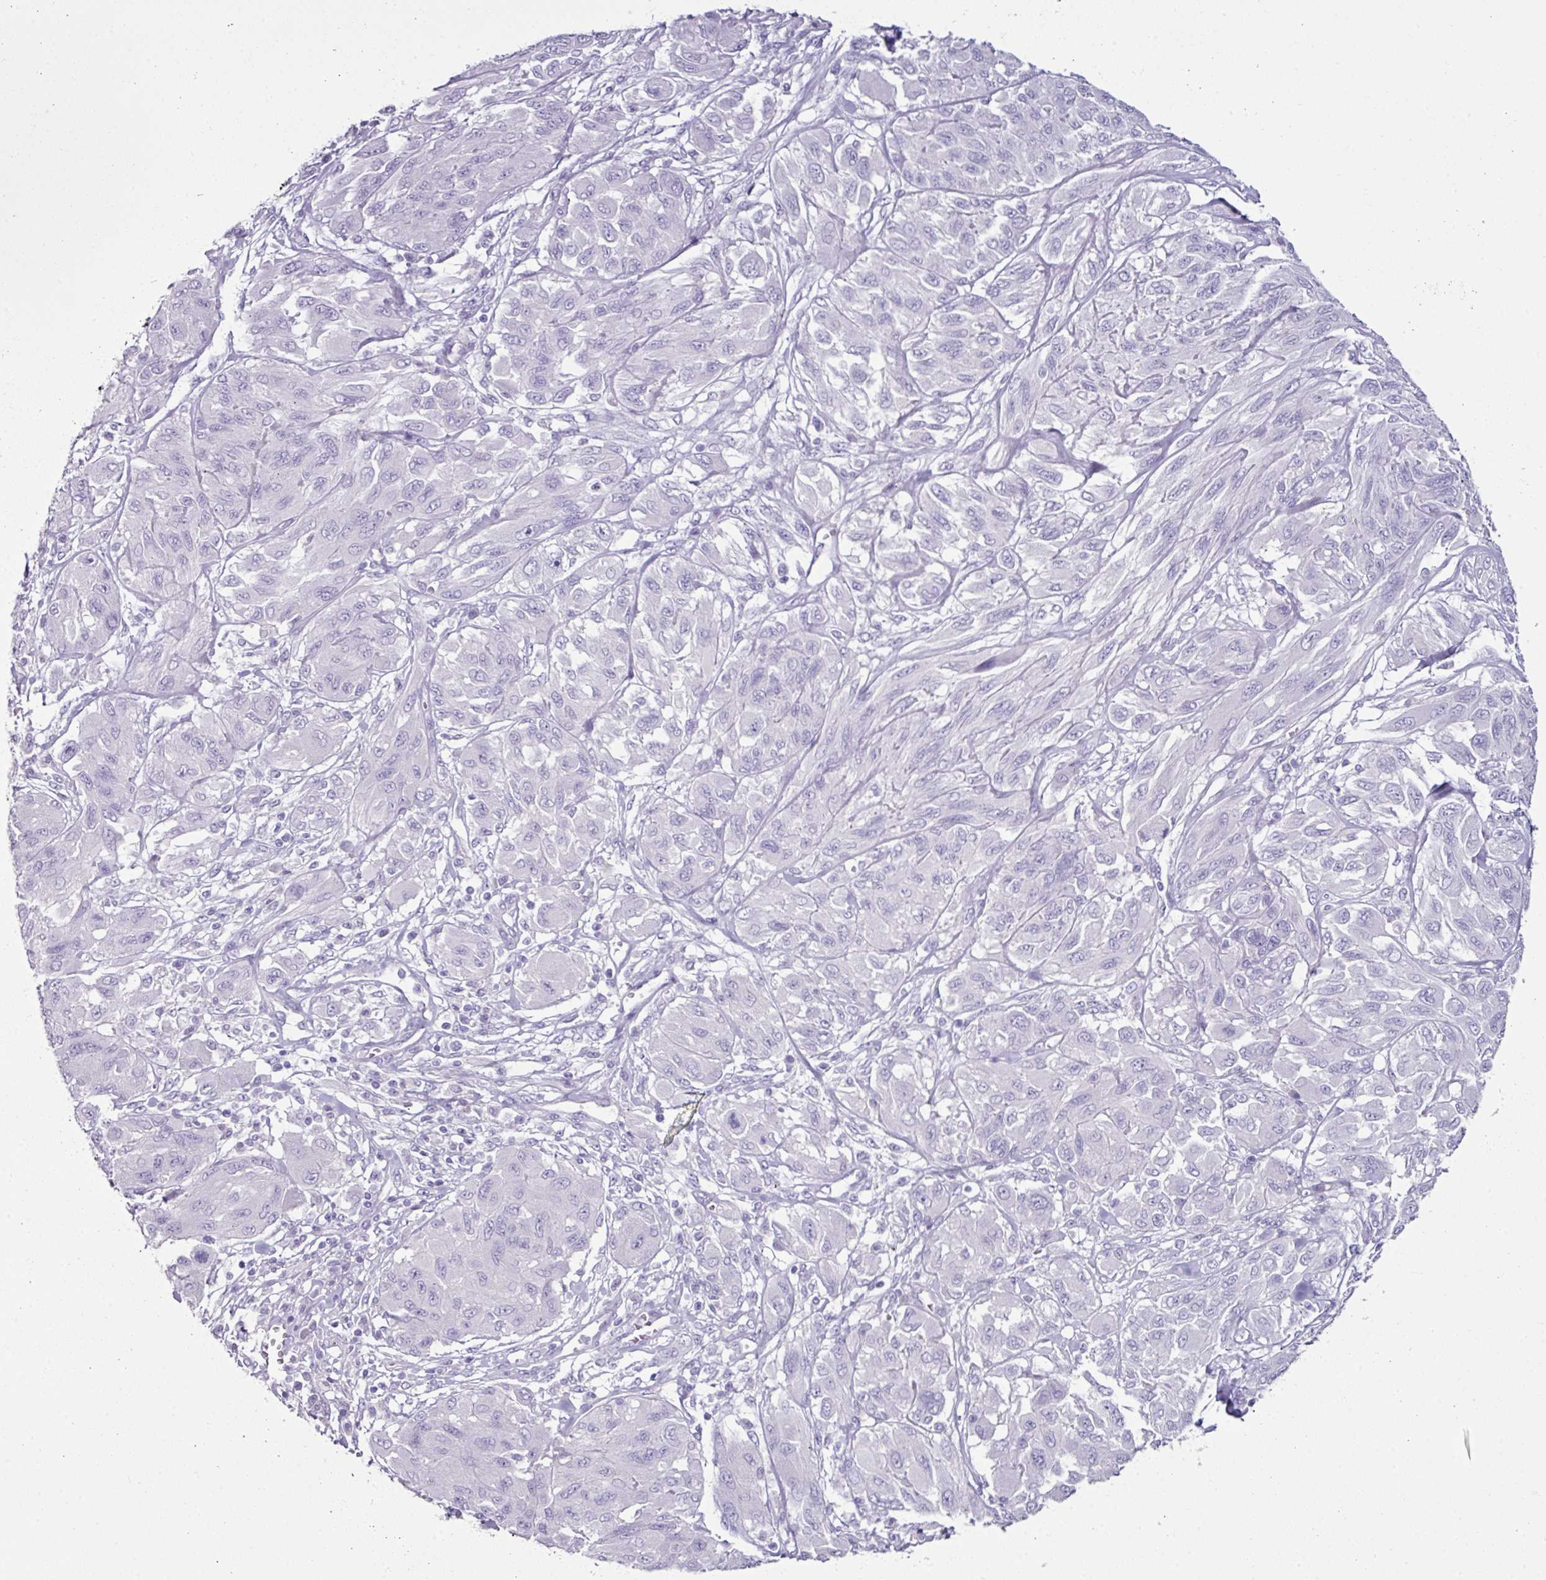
{"staining": {"intensity": "negative", "quantity": "none", "location": "none"}, "tissue": "melanoma", "cell_type": "Tumor cells", "image_type": "cancer", "snomed": [{"axis": "morphology", "description": "Malignant melanoma, NOS"}, {"axis": "topography", "description": "Skin"}], "caption": "Malignant melanoma was stained to show a protein in brown. There is no significant expression in tumor cells.", "gene": "GLP2R", "patient": {"sex": "female", "age": 91}}